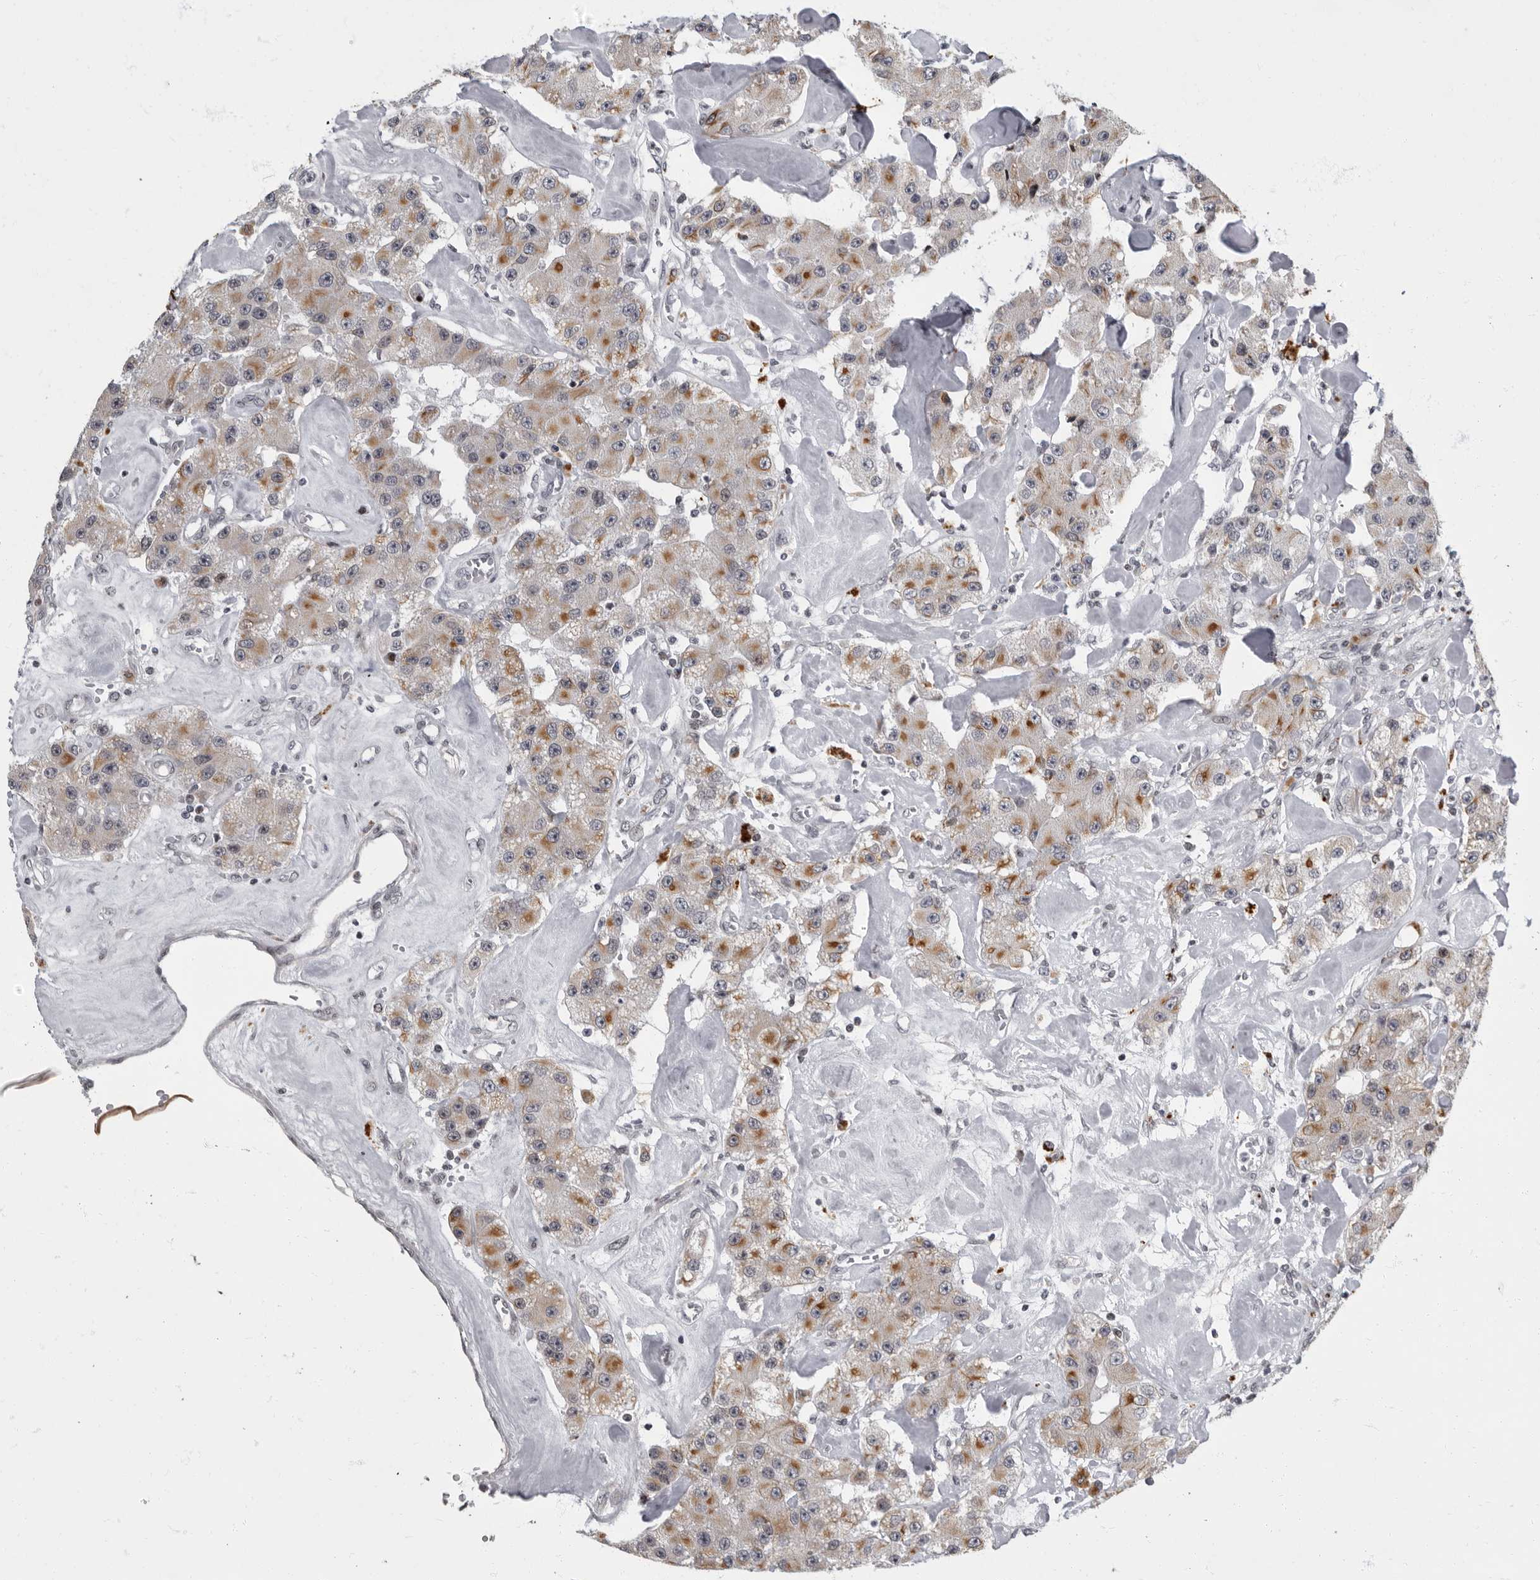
{"staining": {"intensity": "moderate", "quantity": "25%-75%", "location": "cytoplasmic/membranous"}, "tissue": "carcinoid", "cell_type": "Tumor cells", "image_type": "cancer", "snomed": [{"axis": "morphology", "description": "Carcinoid, malignant, NOS"}, {"axis": "topography", "description": "Pancreas"}], "caption": "An image of human carcinoid (malignant) stained for a protein demonstrates moderate cytoplasmic/membranous brown staining in tumor cells.", "gene": "EVI5", "patient": {"sex": "male", "age": 41}}